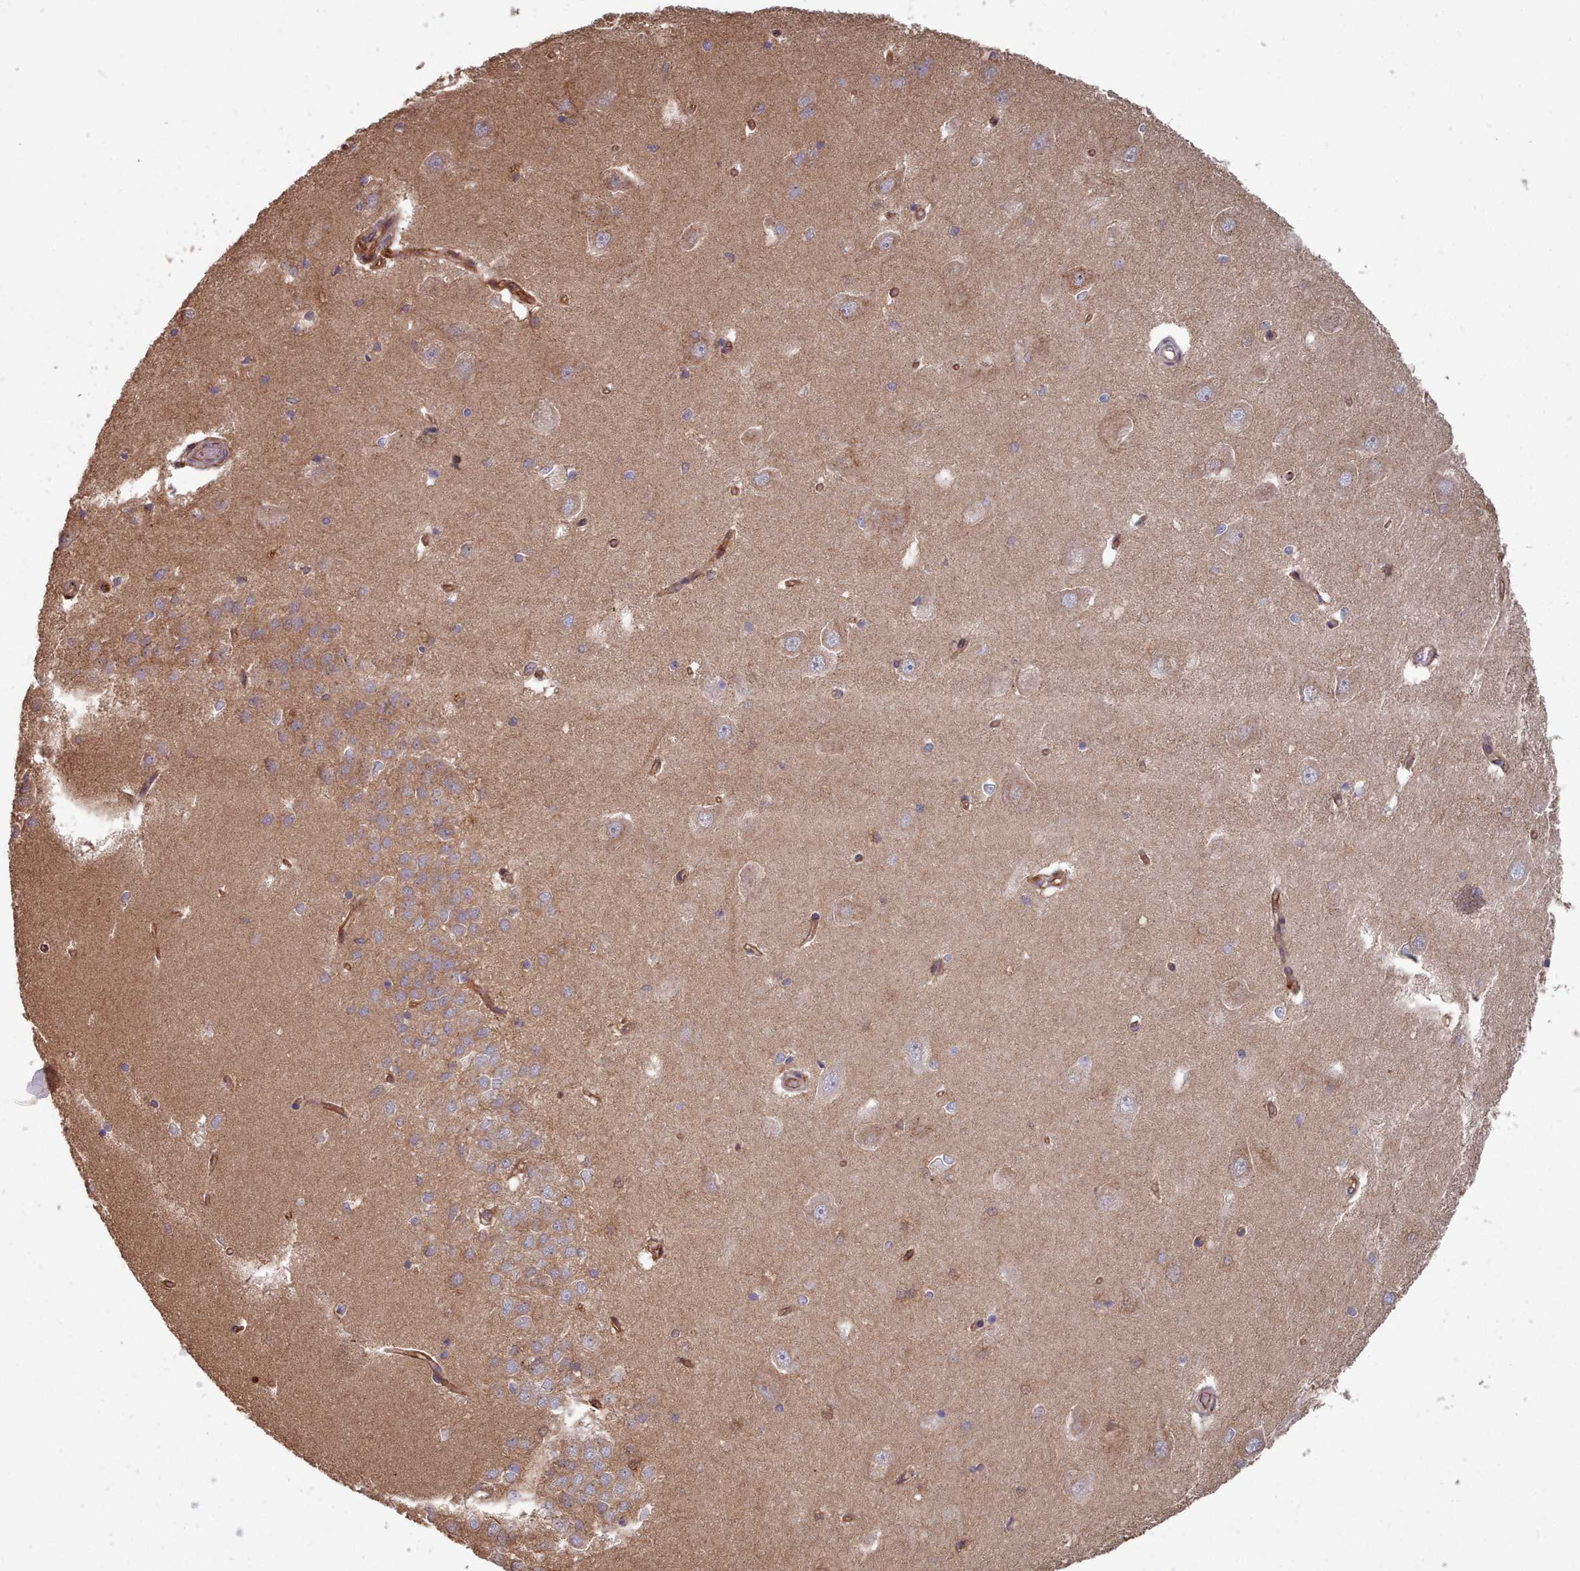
{"staining": {"intensity": "weak", "quantity": "25%-75%", "location": "cytoplasmic/membranous"}, "tissue": "hippocampus", "cell_type": "Glial cells", "image_type": "normal", "snomed": [{"axis": "morphology", "description": "Normal tissue, NOS"}, {"axis": "topography", "description": "Hippocampus"}], "caption": "An image of hippocampus stained for a protein demonstrates weak cytoplasmic/membranous brown staining in glial cells. Using DAB (brown) and hematoxylin (blue) stains, captured at high magnification using brightfield microscopy.", "gene": "THSD7B", "patient": {"sex": "male", "age": 45}}